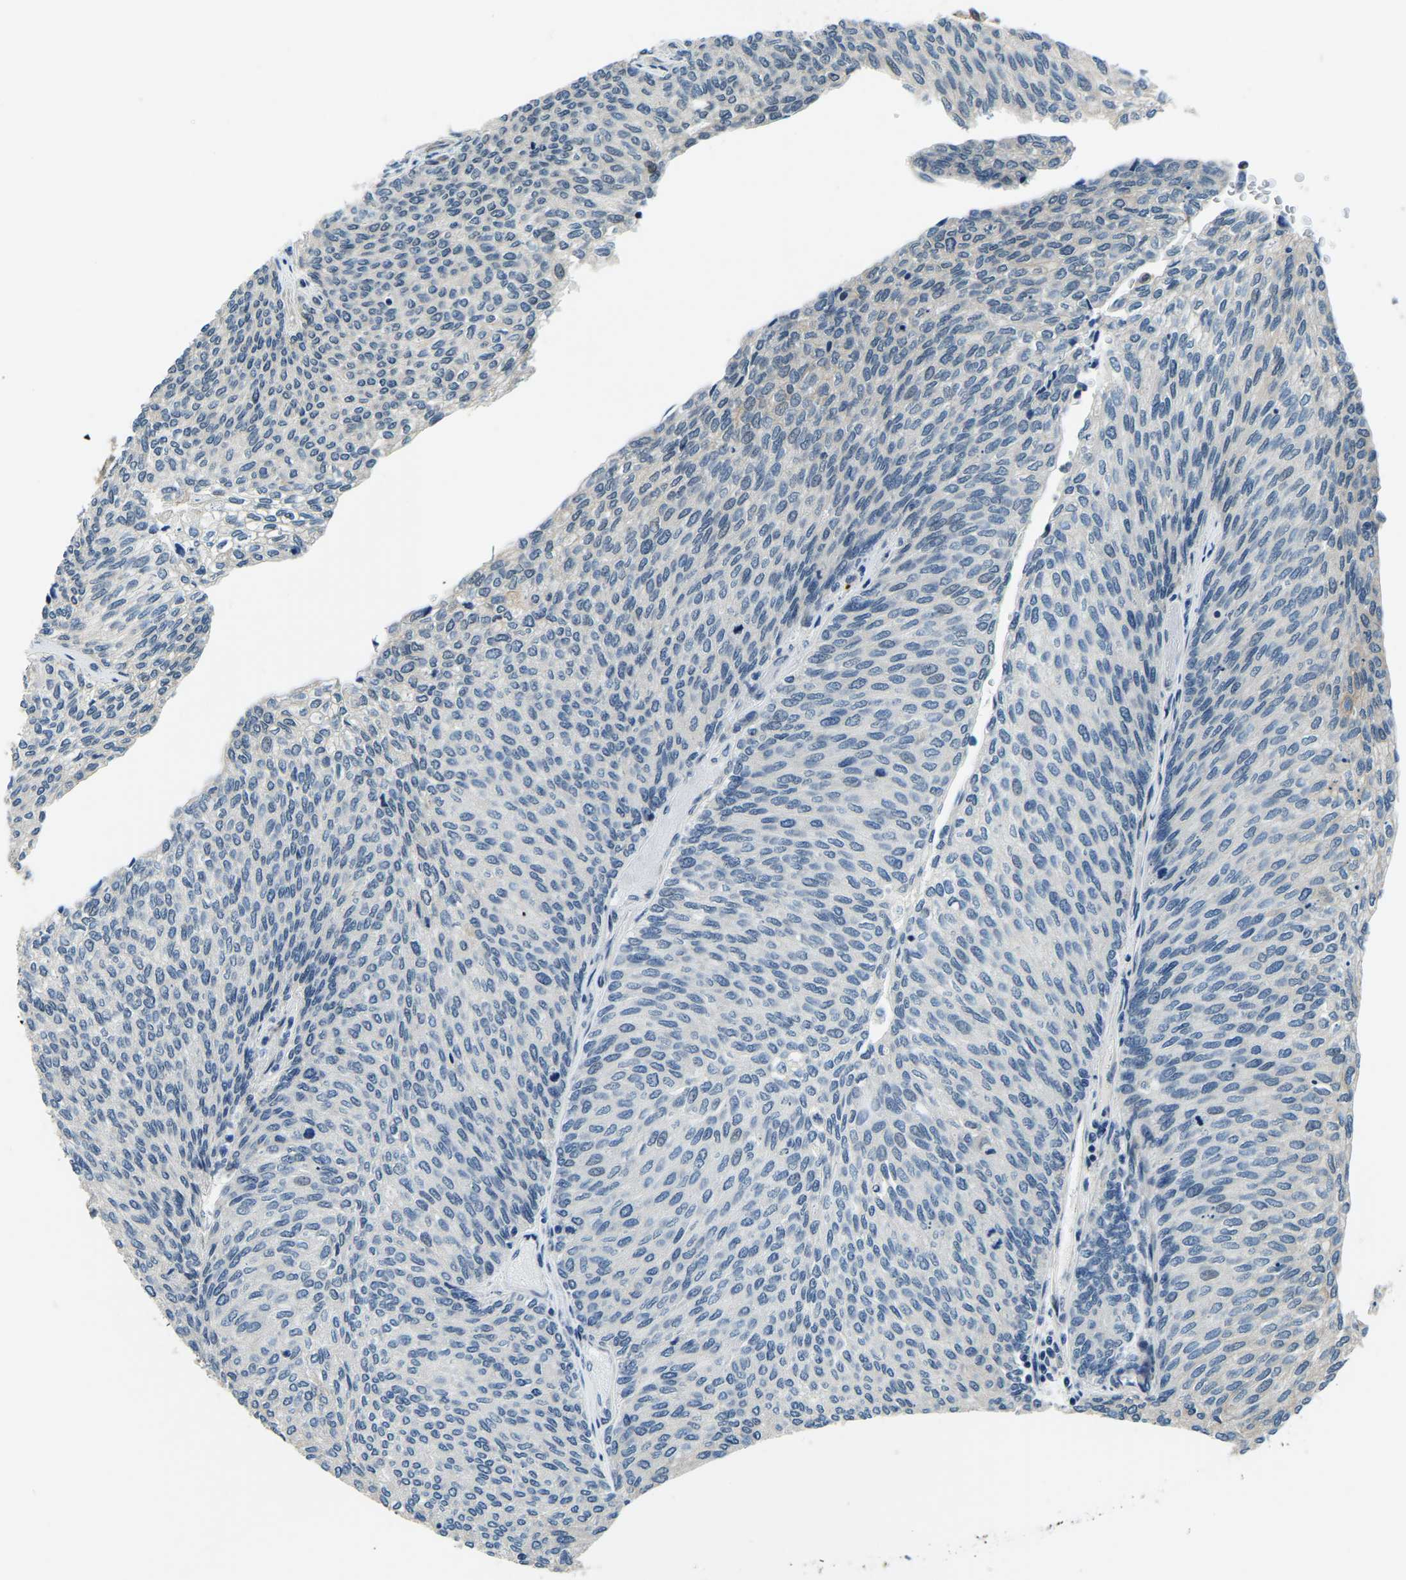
{"staining": {"intensity": "negative", "quantity": "none", "location": "none"}, "tissue": "urothelial cancer", "cell_type": "Tumor cells", "image_type": "cancer", "snomed": [{"axis": "morphology", "description": "Urothelial carcinoma, Low grade"}, {"axis": "topography", "description": "Urinary bladder"}], "caption": "An image of human urothelial carcinoma (low-grade) is negative for staining in tumor cells.", "gene": "ING2", "patient": {"sex": "female", "age": 79}}